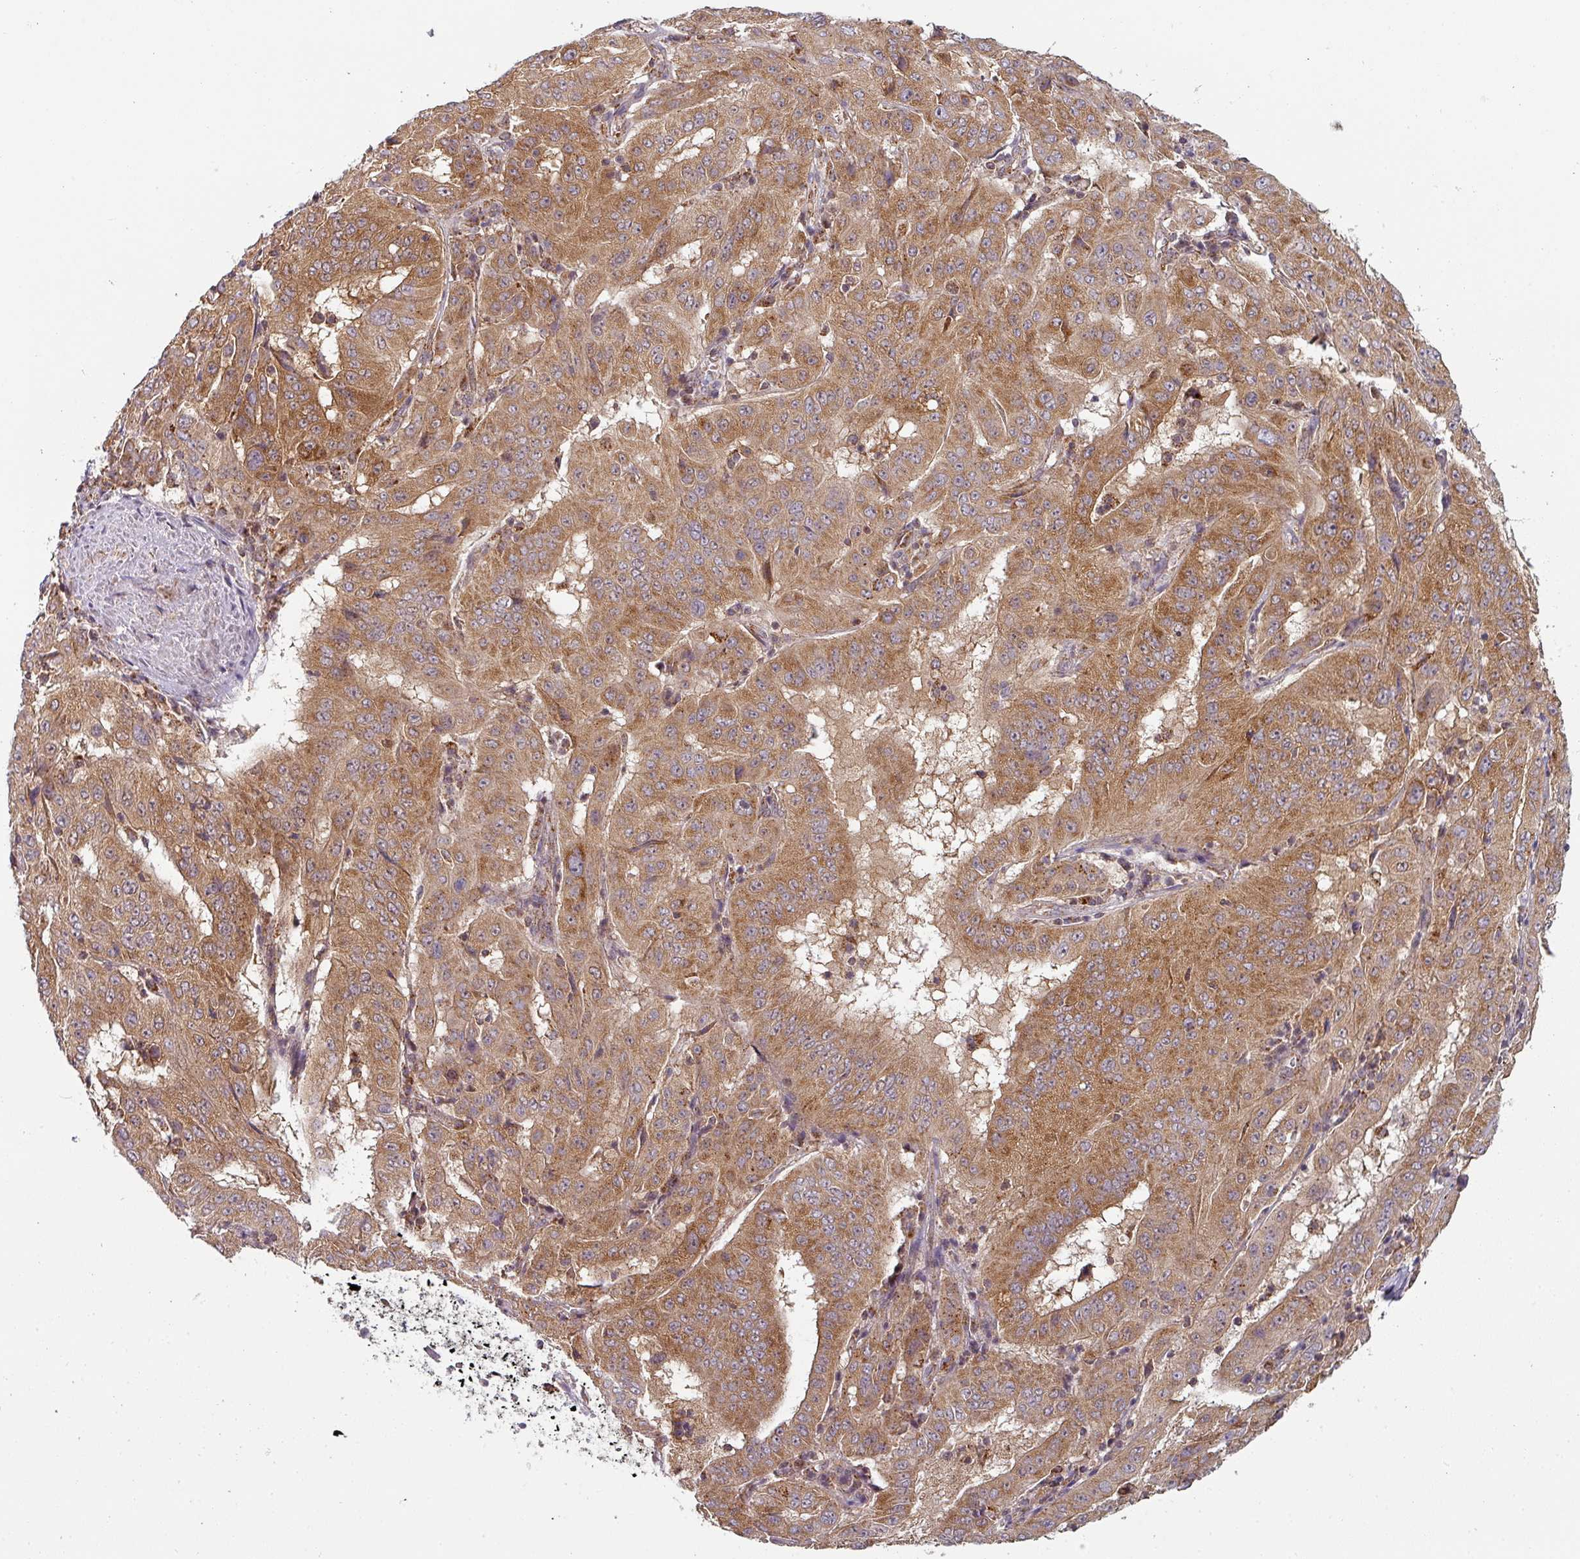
{"staining": {"intensity": "moderate", "quantity": ">75%", "location": "cytoplasmic/membranous"}, "tissue": "pancreatic cancer", "cell_type": "Tumor cells", "image_type": "cancer", "snomed": [{"axis": "morphology", "description": "Adenocarcinoma, NOS"}, {"axis": "topography", "description": "Pancreas"}], "caption": "Immunohistochemistry staining of pancreatic cancer (adenocarcinoma), which shows medium levels of moderate cytoplasmic/membranous positivity in approximately >75% of tumor cells indicating moderate cytoplasmic/membranous protein expression. The staining was performed using DAB (brown) for protein detection and nuclei were counterstained in hematoxylin (blue).", "gene": "MRPS16", "patient": {"sex": "male", "age": 63}}